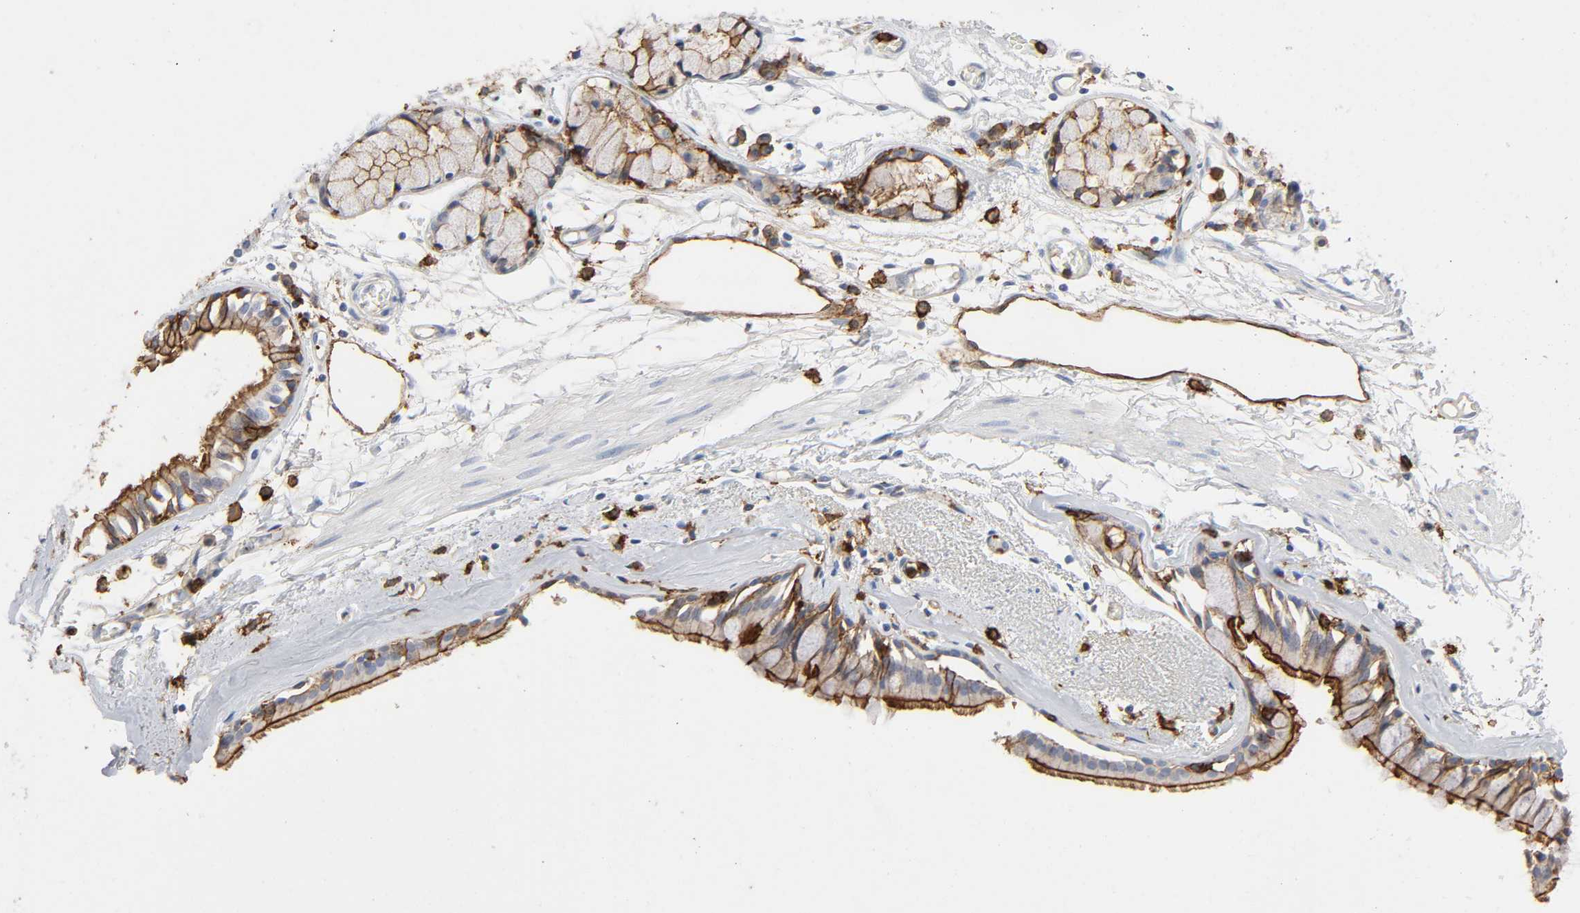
{"staining": {"intensity": "moderate", "quantity": ">75%", "location": "cytoplasmic/membranous"}, "tissue": "bronchus", "cell_type": "Respiratory epithelial cells", "image_type": "normal", "snomed": [{"axis": "morphology", "description": "Normal tissue, NOS"}, {"axis": "topography", "description": "Bronchus"}, {"axis": "topography", "description": "Lung"}], "caption": "Immunohistochemistry (IHC) micrograph of normal human bronchus stained for a protein (brown), which exhibits medium levels of moderate cytoplasmic/membranous positivity in about >75% of respiratory epithelial cells.", "gene": "LYN", "patient": {"sex": "female", "age": 56}}